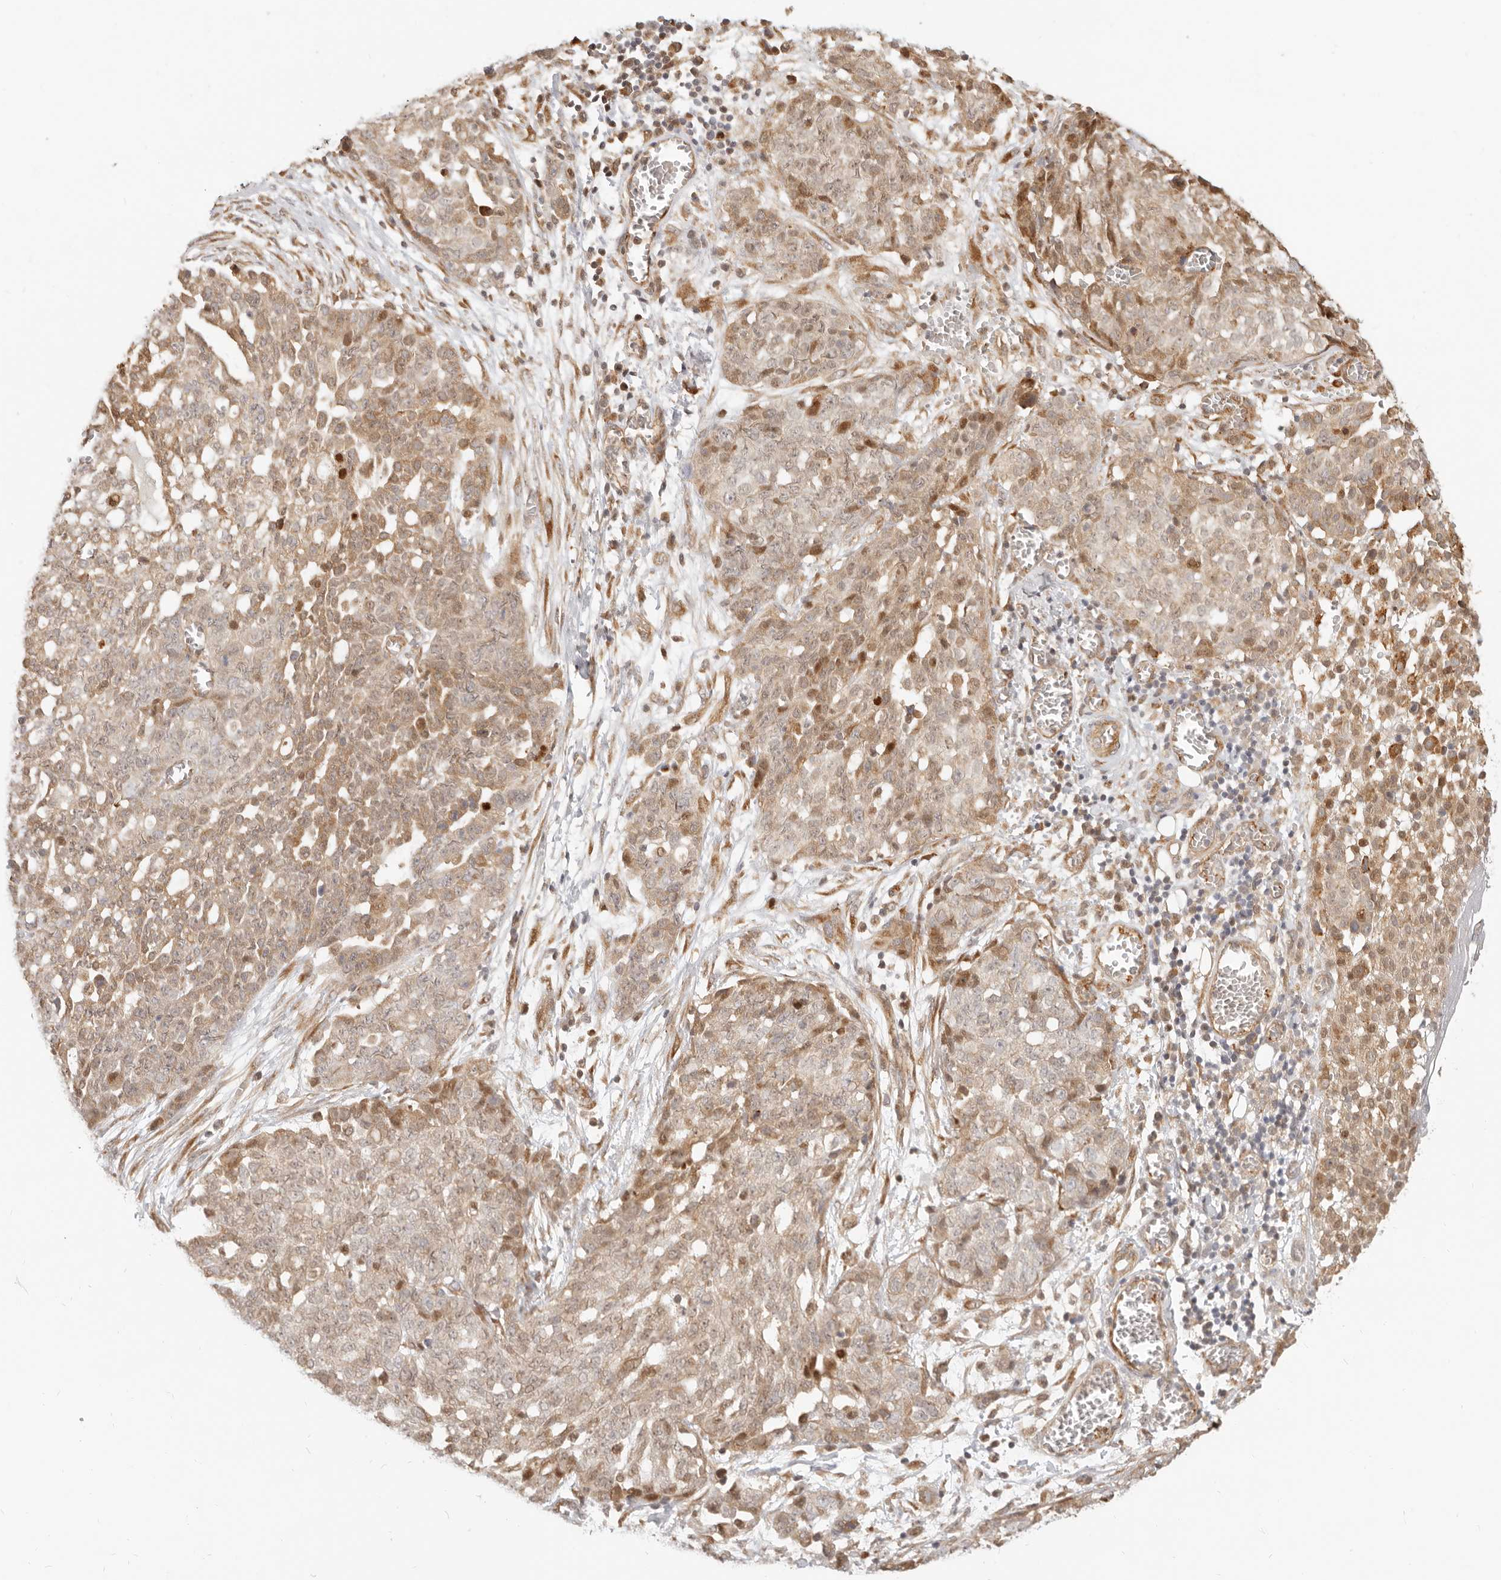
{"staining": {"intensity": "moderate", "quantity": ">75%", "location": "cytoplasmic/membranous,nuclear"}, "tissue": "ovarian cancer", "cell_type": "Tumor cells", "image_type": "cancer", "snomed": [{"axis": "morphology", "description": "Cystadenocarcinoma, serous, NOS"}, {"axis": "topography", "description": "Soft tissue"}, {"axis": "topography", "description": "Ovary"}], "caption": "DAB immunohistochemical staining of ovarian cancer (serous cystadenocarcinoma) shows moderate cytoplasmic/membranous and nuclear protein positivity in about >75% of tumor cells. The protein is shown in brown color, while the nuclei are stained blue.", "gene": "TUFT1", "patient": {"sex": "female", "age": 57}}